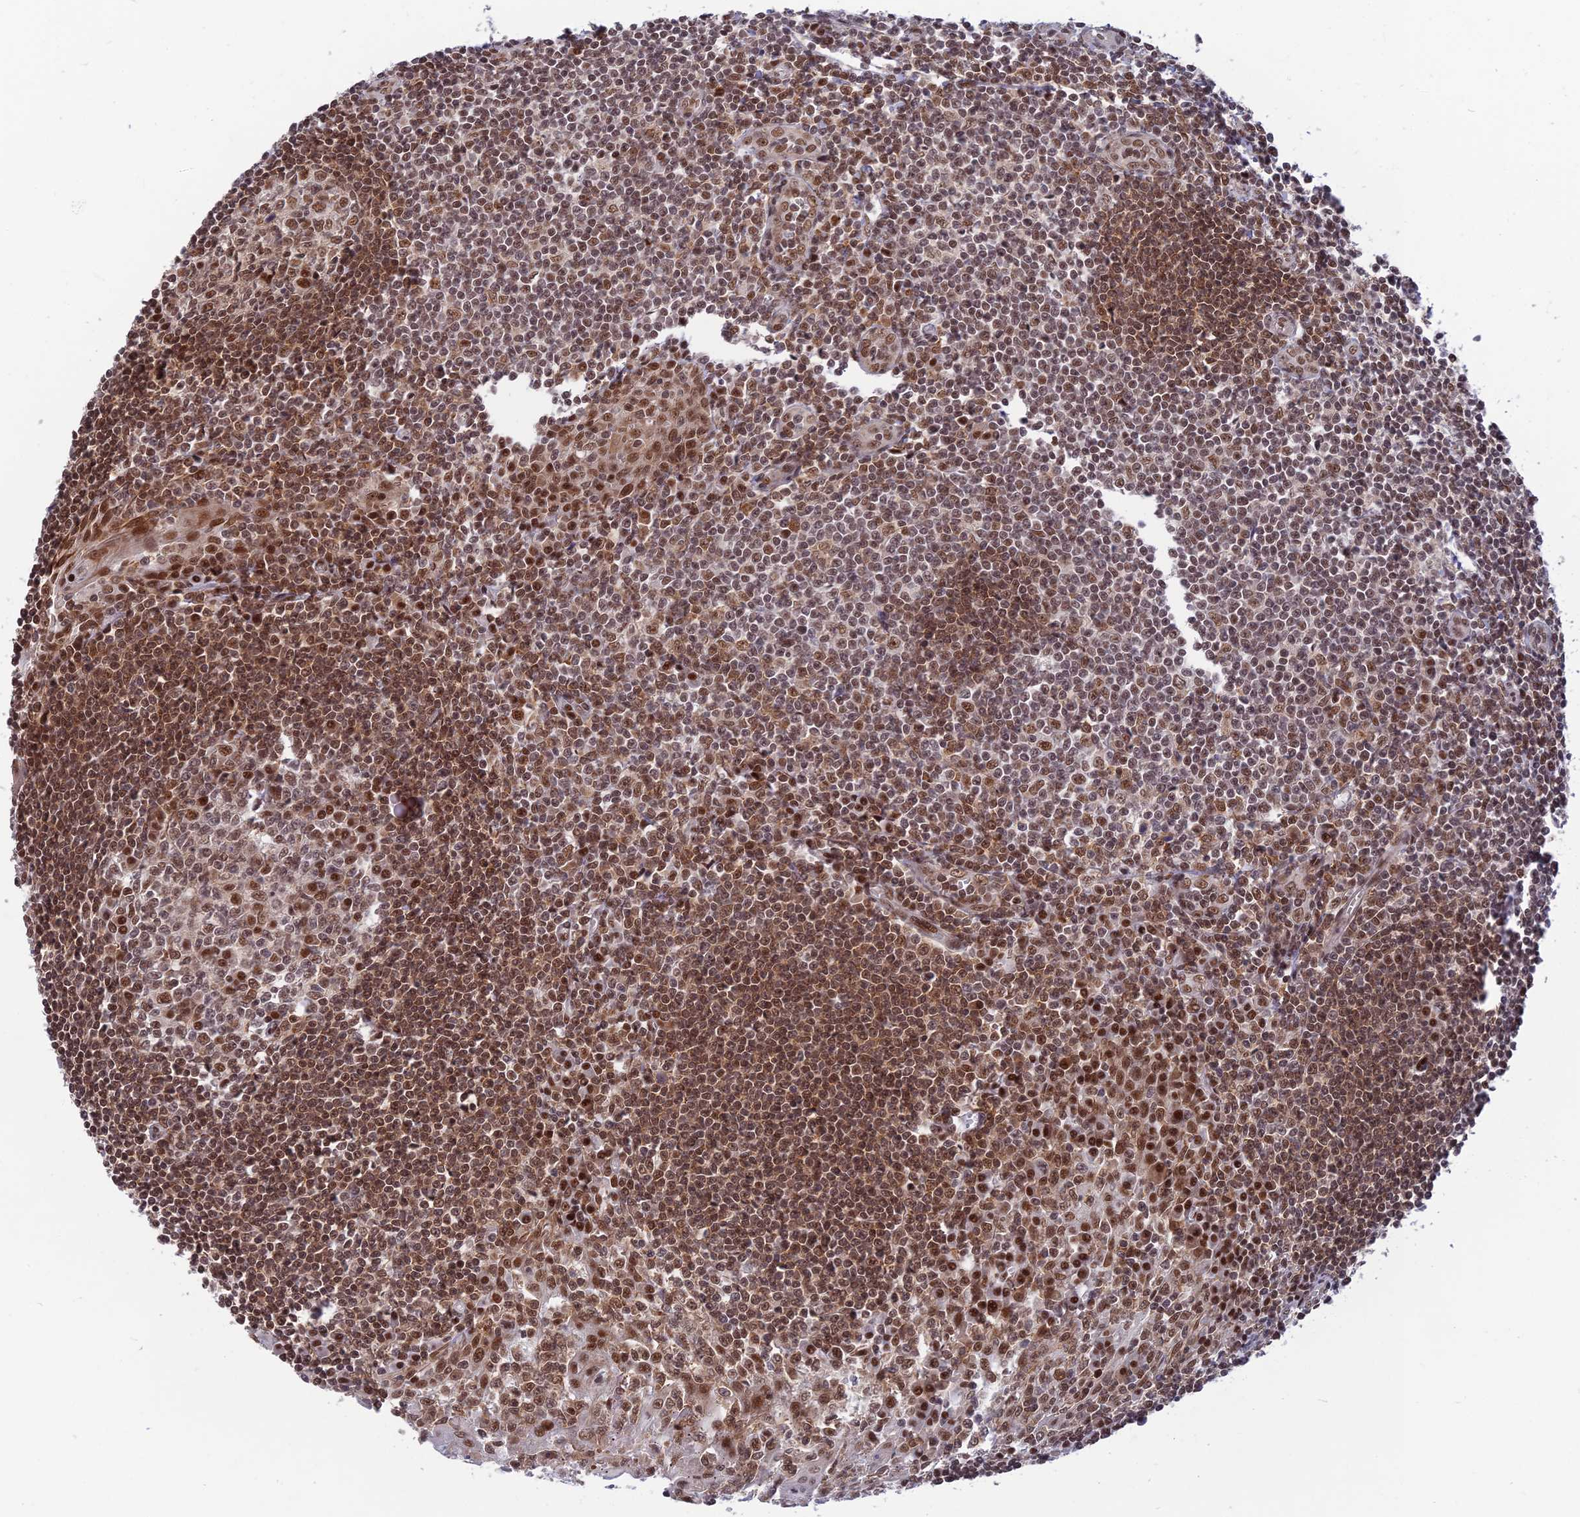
{"staining": {"intensity": "moderate", "quantity": ">75%", "location": "nuclear"}, "tissue": "tonsil", "cell_type": "Germinal center cells", "image_type": "normal", "snomed": [{"axis": "morphology", "description": "Normal tissue, NOS"}, {"axis": "topography", "description": "Tonsil"}], "caption": "Immunohistochemistry (DAB) staining of benign human tonsil demonstrates moderate nuclear protein positivity in about >75% of germinal center cells.", "gene": "TCEA2", "patient": {"sex": "male", "age": 27}}